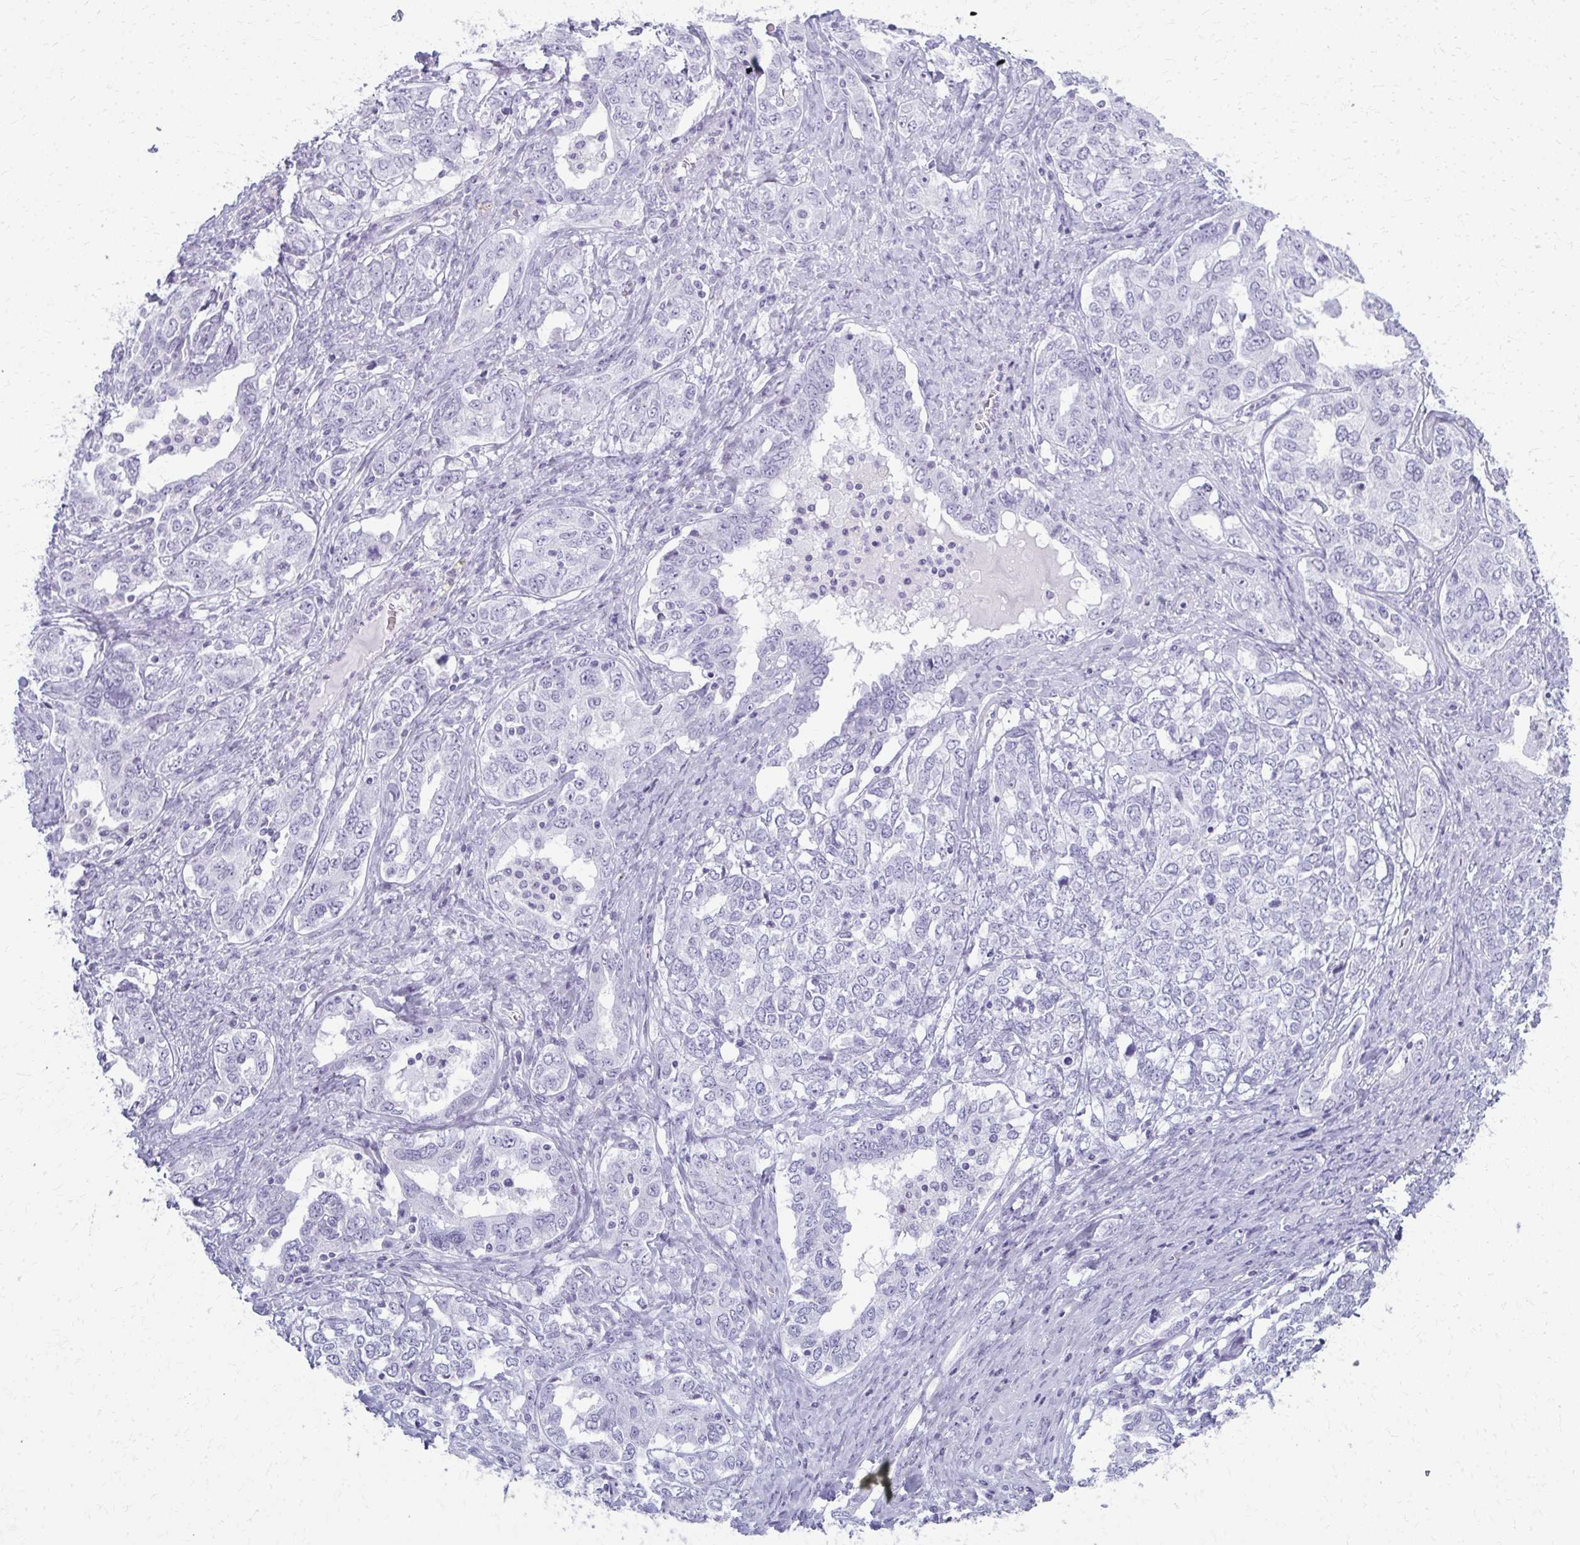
{"staining": {"intensity": "negative", "quantity": "none", "location": "none"}, "tissue": "ovarian cancer", "cell_type": "Tumor cells", "image_type": "cancer", "snomed": [{"axis": "morphology", "description": "Carcinoma, endometroid"}, {"axis": "topography", "description": "Ovary"}], "caption": "There is no significant positivity in tumor cells of endometroid carcinoma (ovarian).", "gene": "CA3", "patient": {"sex": "female", "age": 62}}